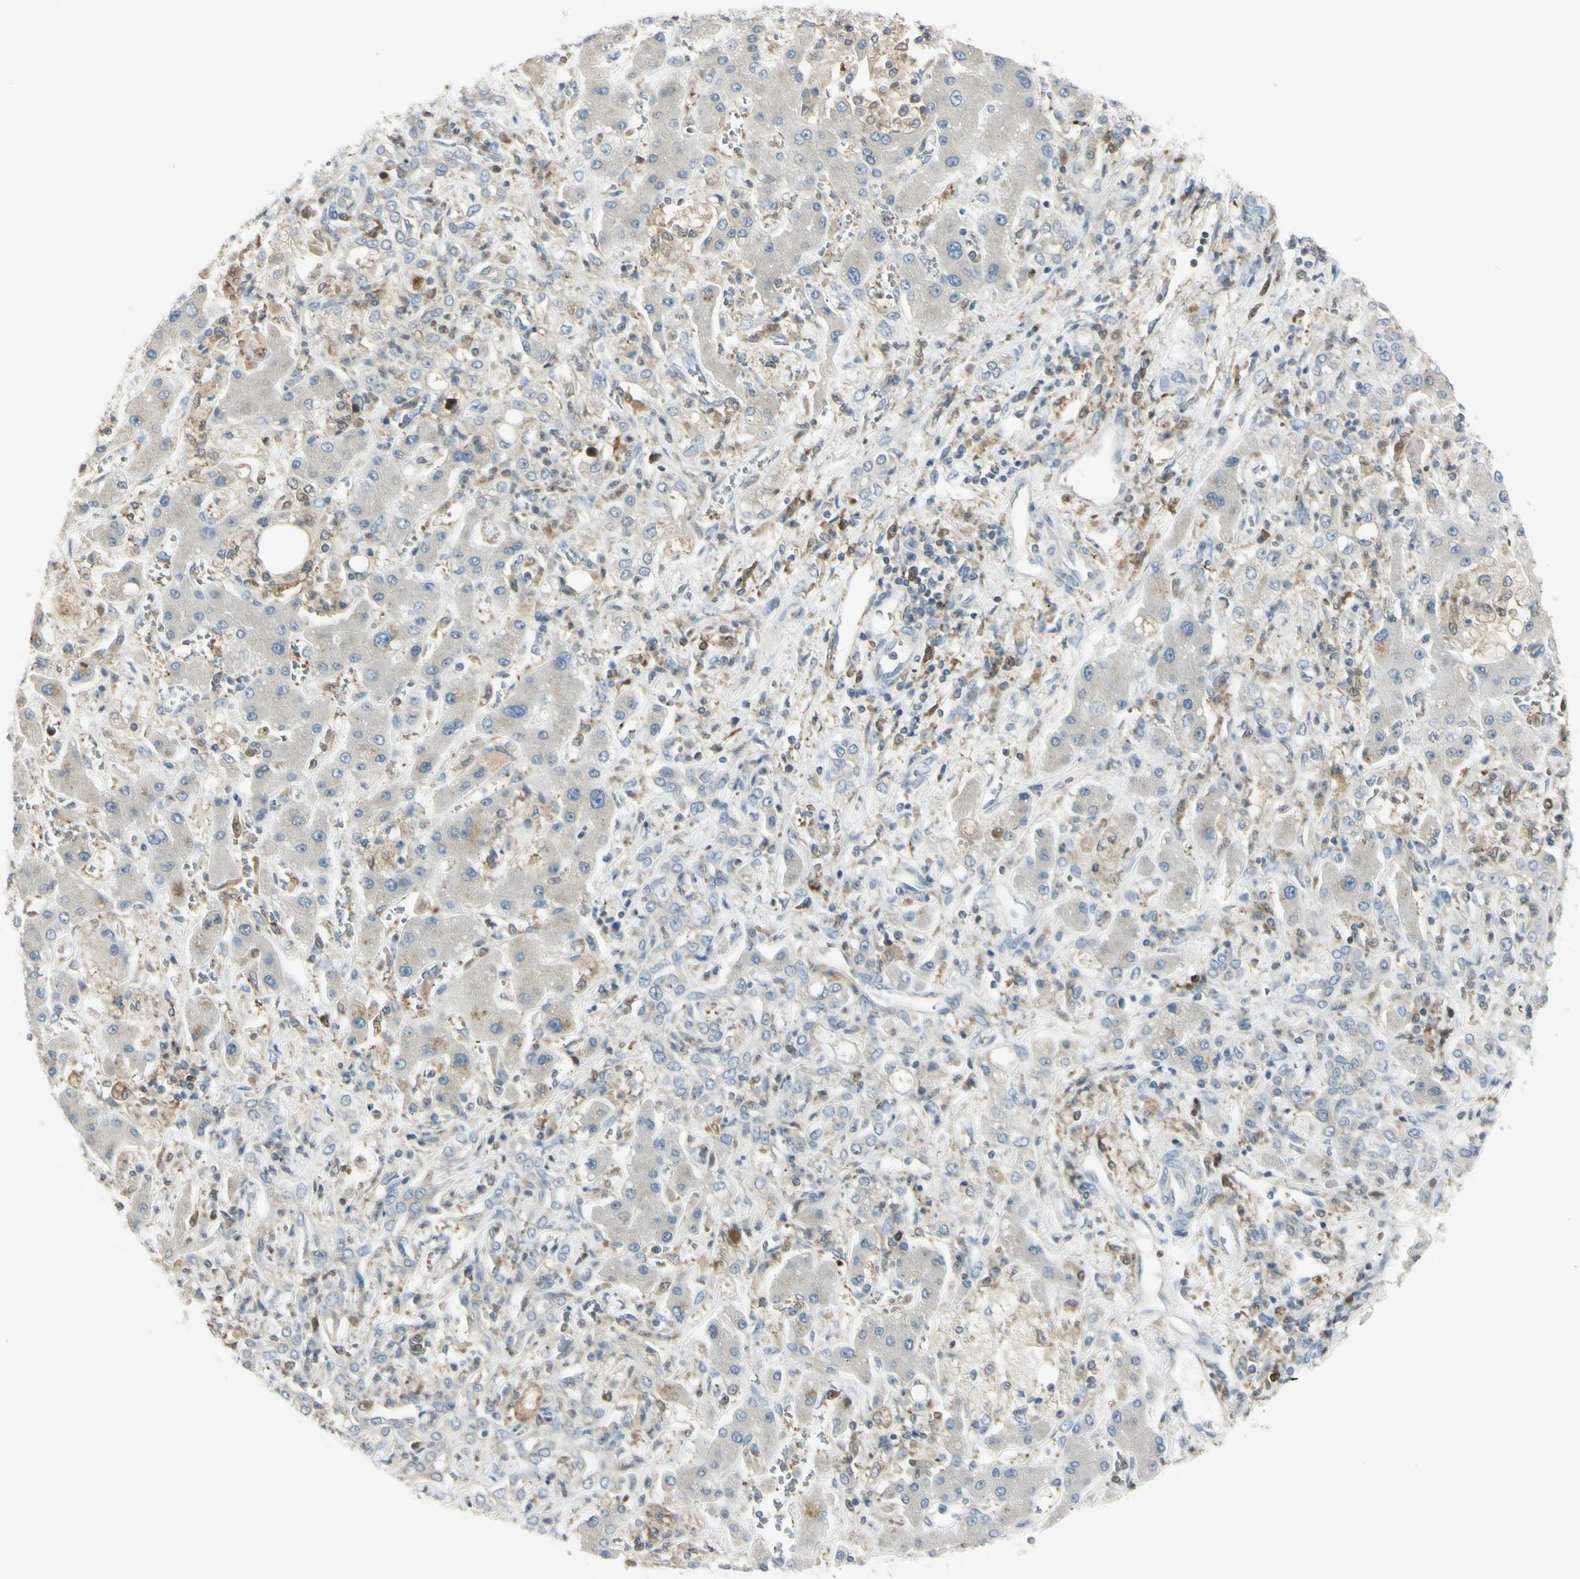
{"staining": {"intensity": "weak", "quantity": ">75%", "location": "cytoplasmic/membranous"}, "tissue": "liver cancer", "cell_type": "Tumor cells", "image_type": "cancer", "snomed": [{"axis": "morphology", "description": "Cholangiocarcinoma"}, {"axis": "topography", "description": "Liver"}], "caption": "This is an image of immunohistochemistry (IHC) staining of liver cancer, which shows weak staining in the cytoplasmic/membranous of tumor cells.", "gene": "CYRIB", "patient": {"sex": "male", "age": 50}}